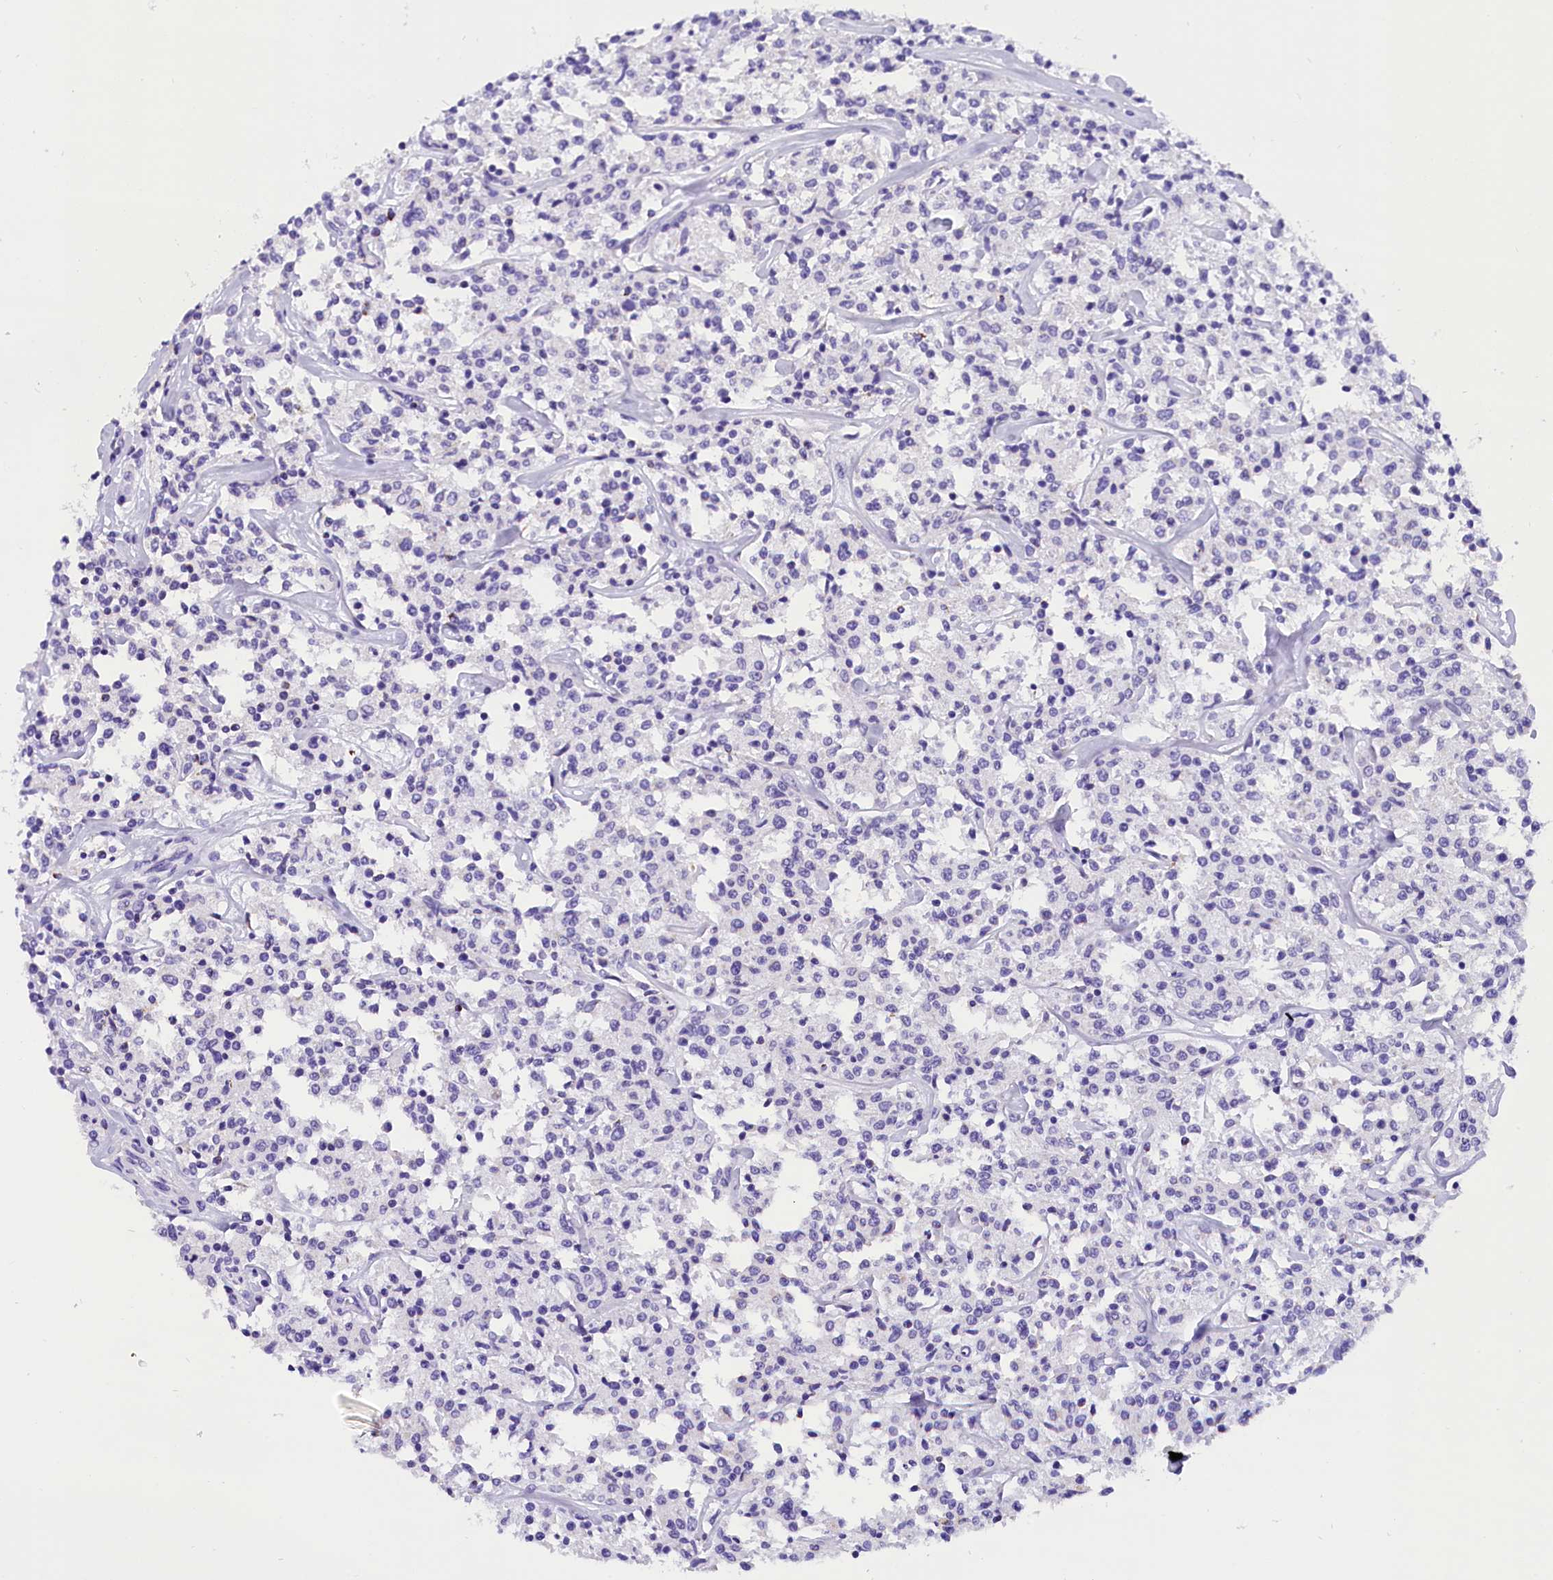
{"staining": {"intensity": "negative", "quantity": "none", "location": "none"}, "tissue": "lymphoma", "cell_type": "Tumor cells", "image_type": "cancer", "snomed": [{"axis": "morphology", "description": "Malignant lymphoma, non-Hodgkin's type, Low grade"}, {"axis": "topography", "description": "Small intestine"}], "caption": "An immunohistochemistry histopathology image of lymphoma is shown. There is no staining in tumor cells of lymphoma.", "gene": "ABAT", "patient": {"sex": "female", "age": 59}}